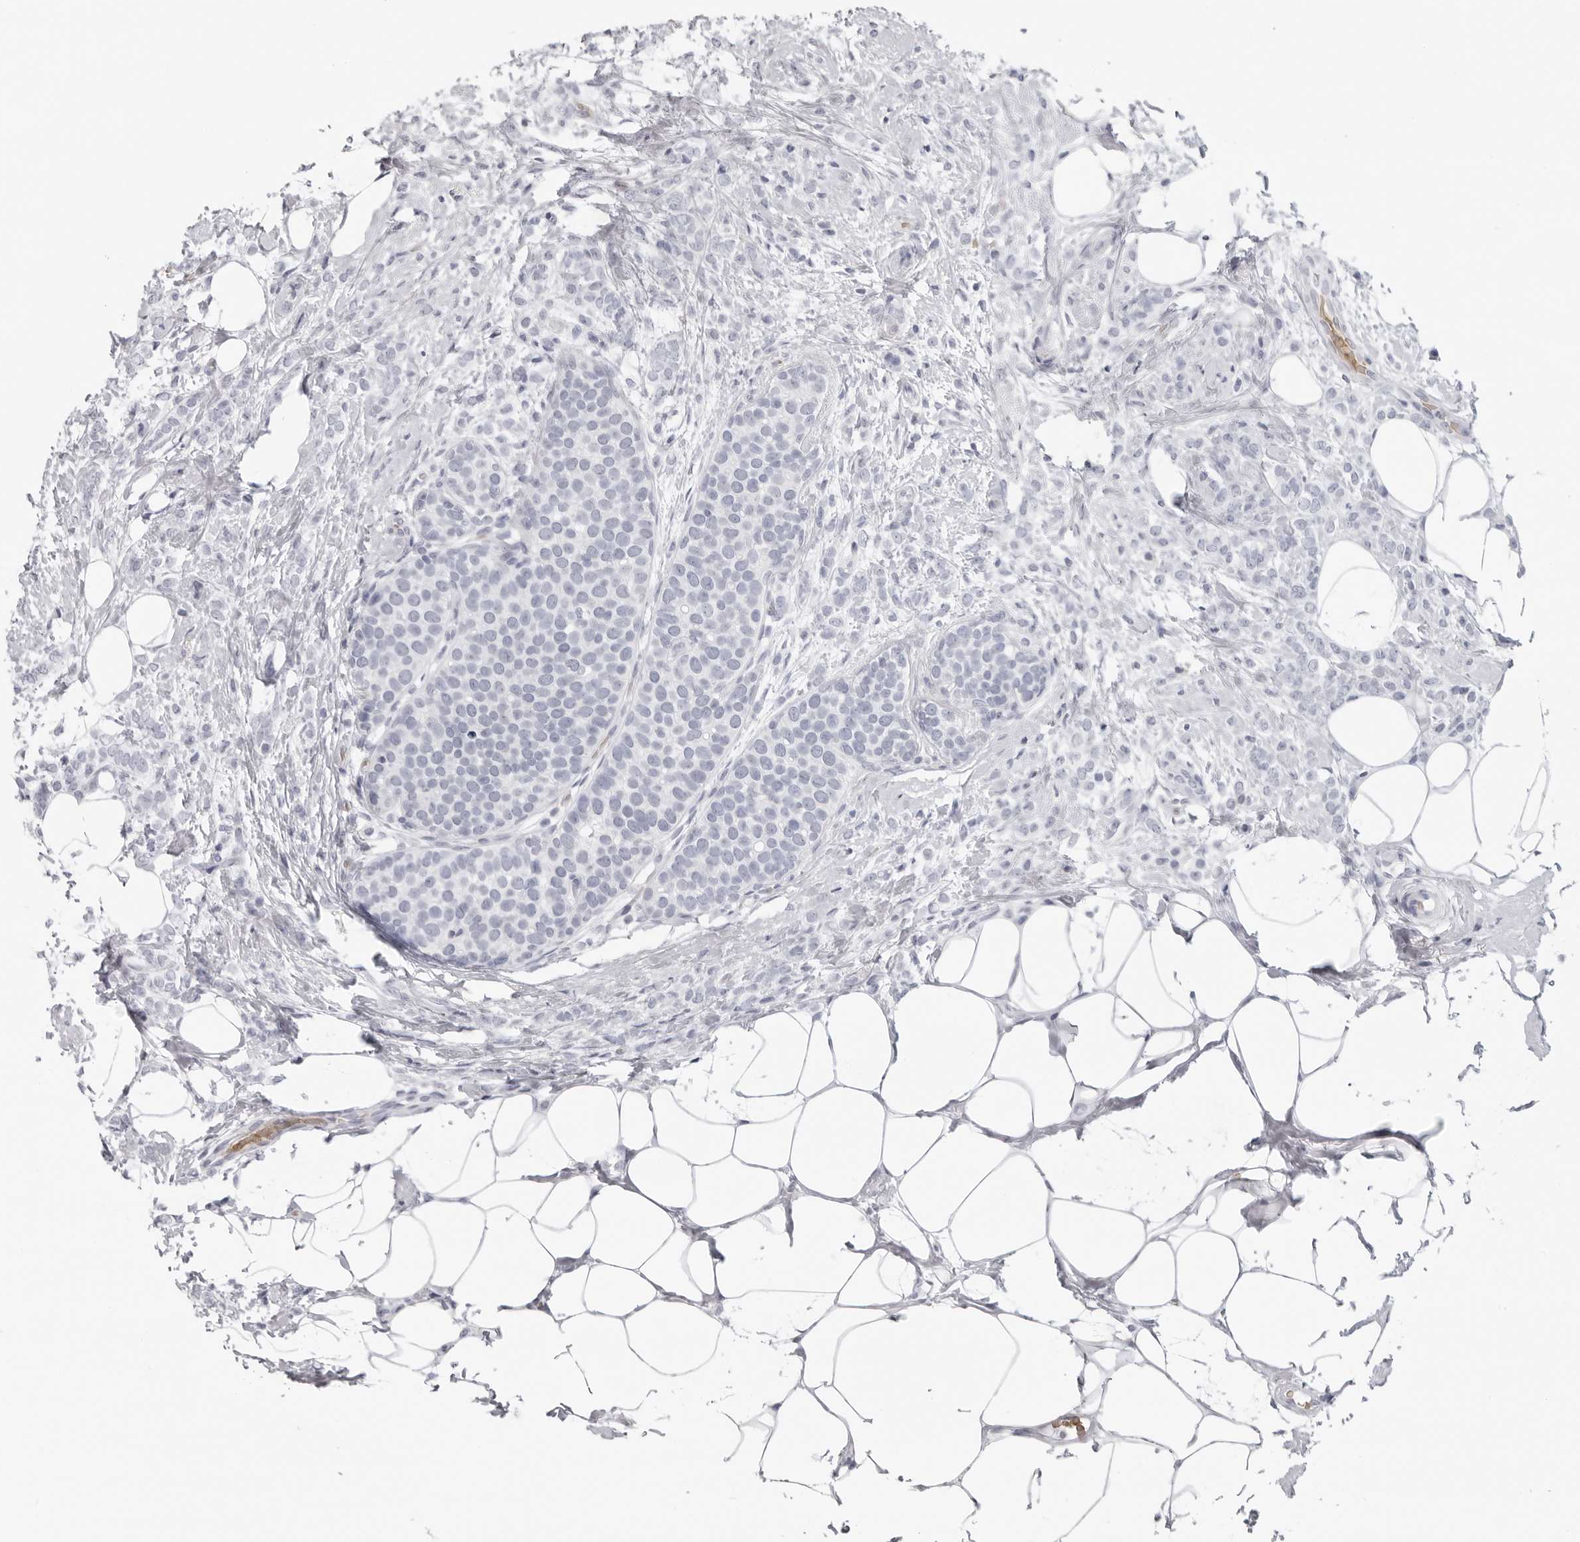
{"staining": {"intensity": "negative", "quantity": "none", "location": "none"}, "tissue": "breast cancer", "cell_type": "Tumor cells", "image_type": "cancer", "snomed": [{"axis": "morphology", "description": "Lobular carcinoma"}, {"axis": "topography", "description": "Breast"}], "caption": "Immunohistochemistry histopathology image of neoplastic tissue: human breast cancer (lobular carcinoma) stained with DAB reveals no significant protein positivity in tumor cells. Brightfield microscopy of IHC stained with DAB (brown) and hematoxylin (blue), captured at high magnification.", "gene": "EPB41", "patient": {"sex": "female", "age": 50}}